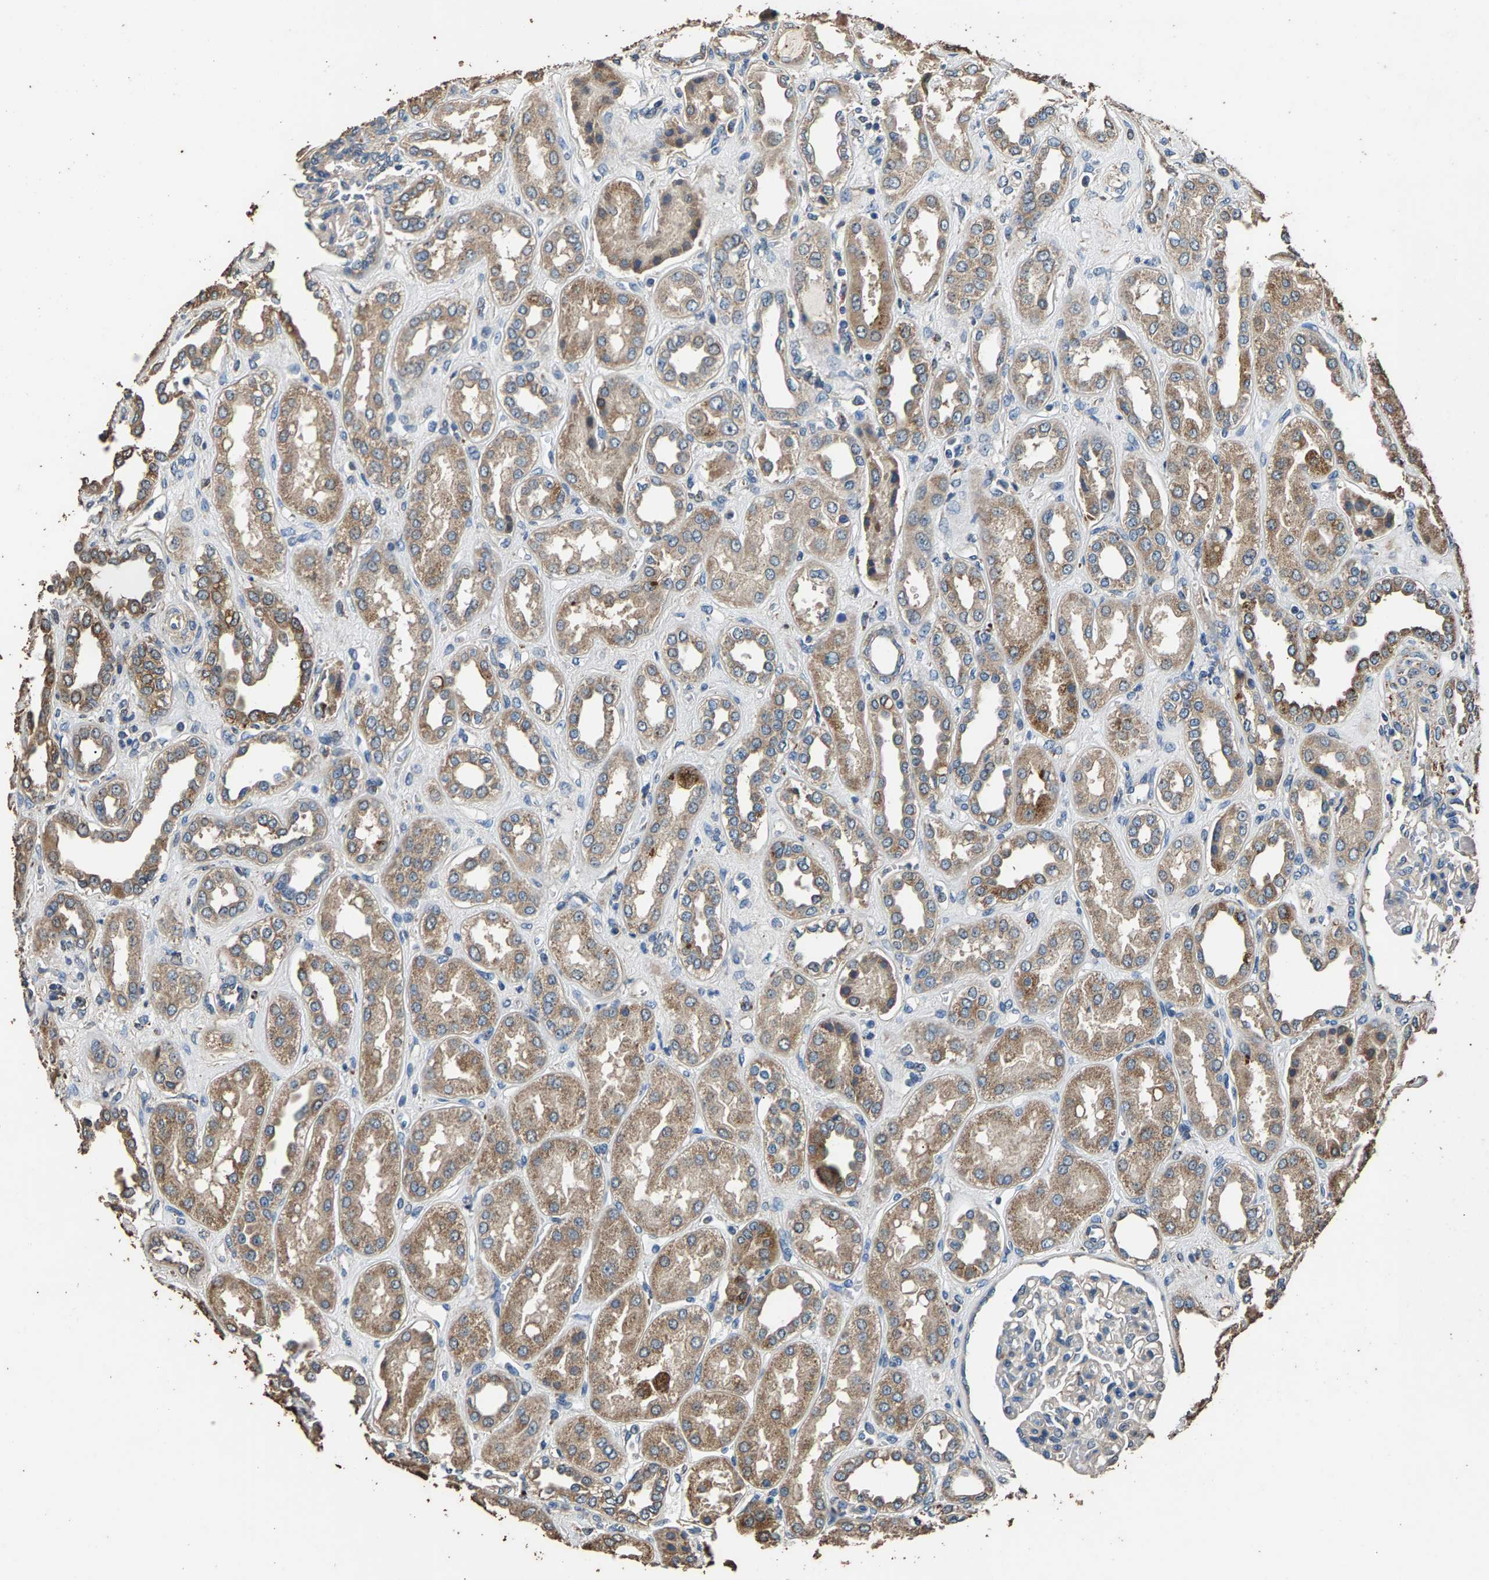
{"staining": {"intensity": "negative", "quantity": "none", "location": "none"}, "tissue": "kidney", "cell_type": "Cells in glomeruli", "image_type": "normal", "snomed": [{"axis": "morphology", "description": "Normal tissue, NOS"}, {"axis": "topography", "description": "Kidney"}], "caption": "Immunohistochemical staining of benign human kidney demonstrates no significant positivity in cells in glomeruli.", "gene": "MRPL27", "patient": {"sex": "male", "age": 59}}